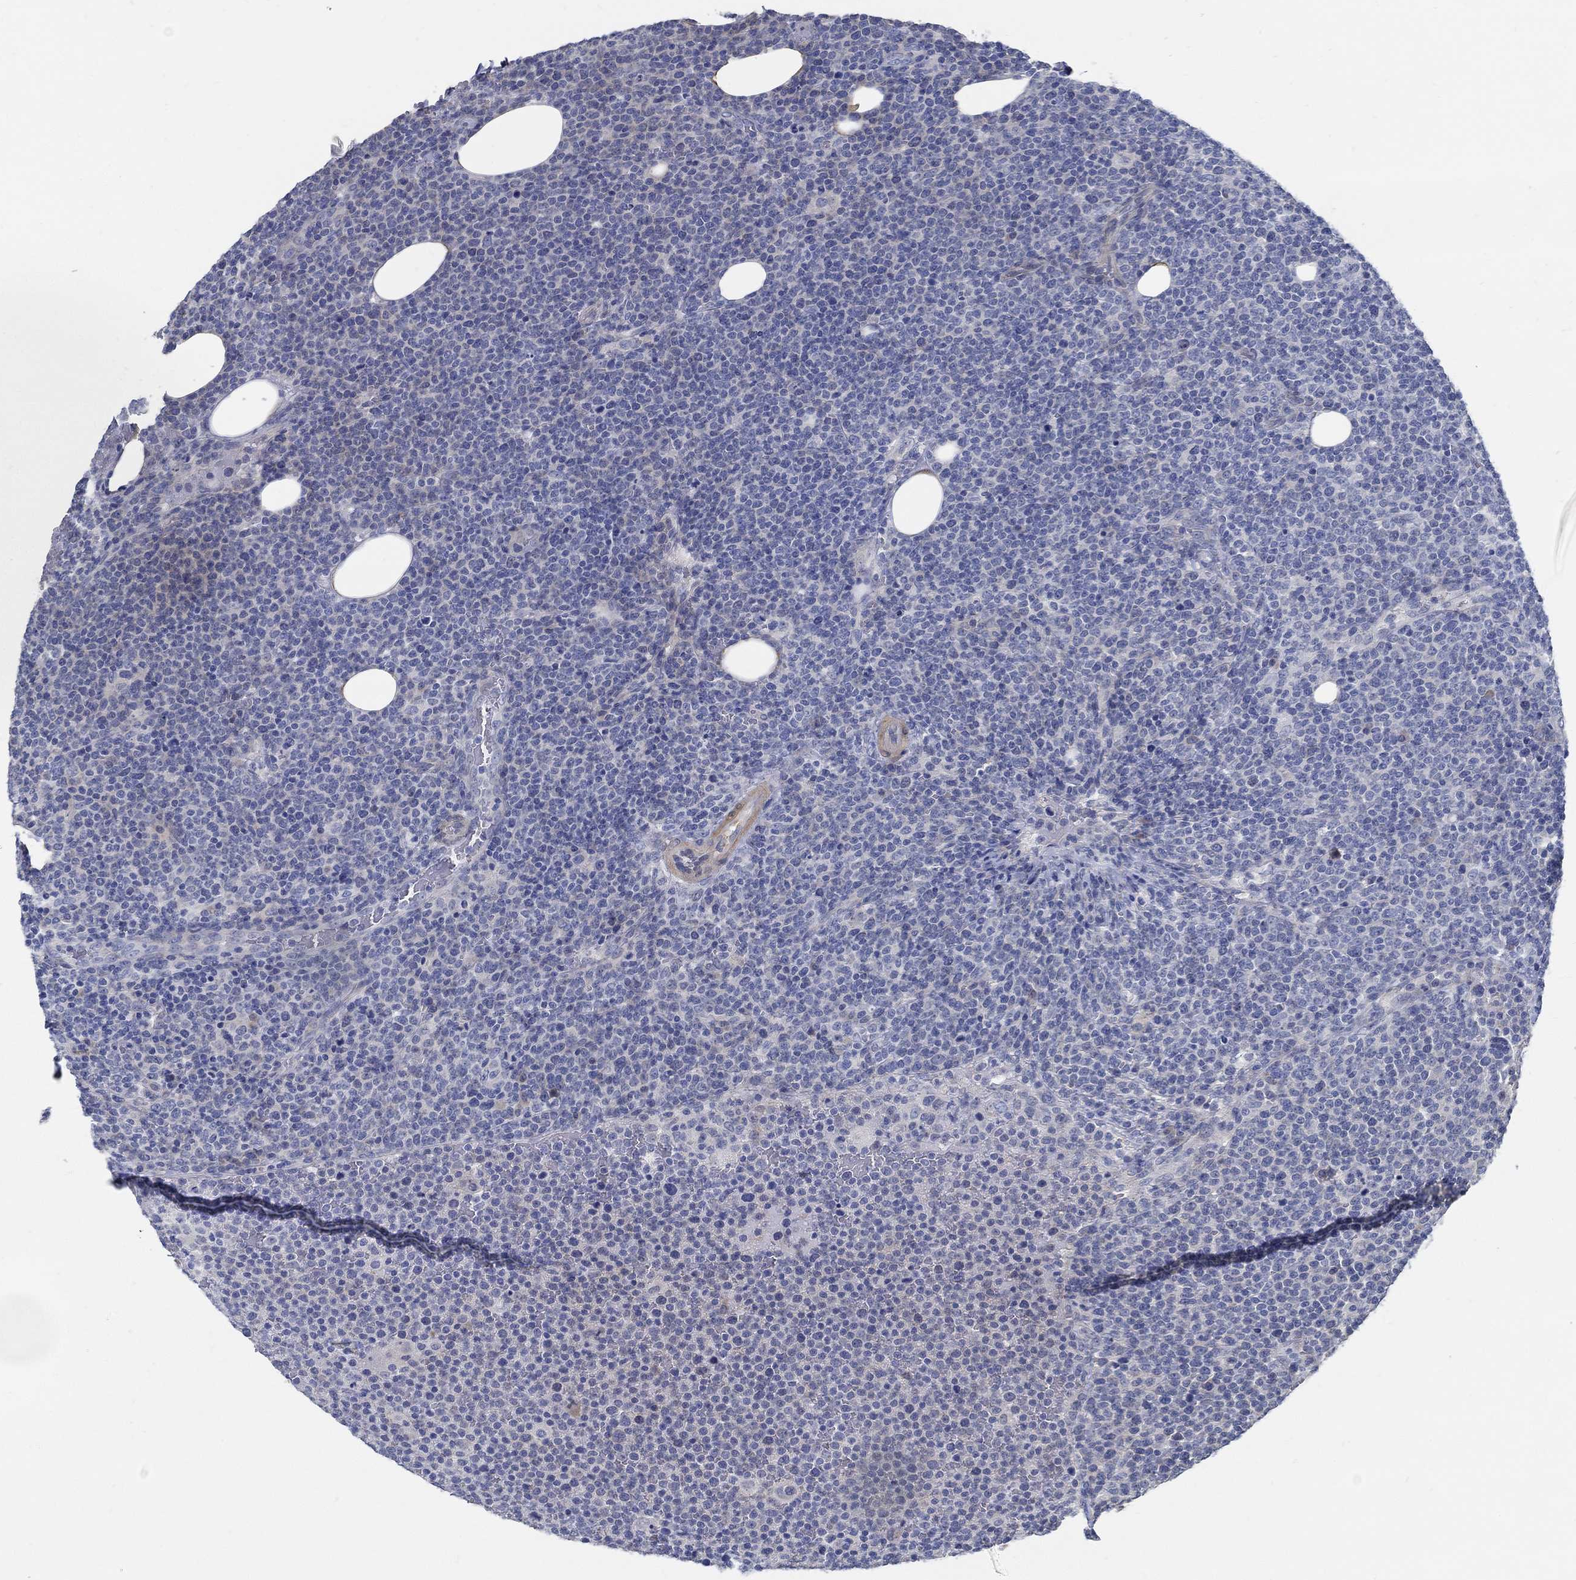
{"staining": {"intensity": "negative", "quantity": "none", "location": "none"}, "tissue": "lymphoma", "cell_type": "Tumor cells", "image_type": "cancer", "snomed": [{"axis": "morphology", "description": "Malignant lymphoma, non-Hodgkin's type, High grade"}, {"axis": "topography", "description": "Lymph node"}], "caption": "This is an IHC micrograph of human malignant lymphoma, non-Hodgkin's type (high-grade). There is no staining in tumor cells.", "gene": "C15orf39", "patient": {"sex": "male", "age": 61}}